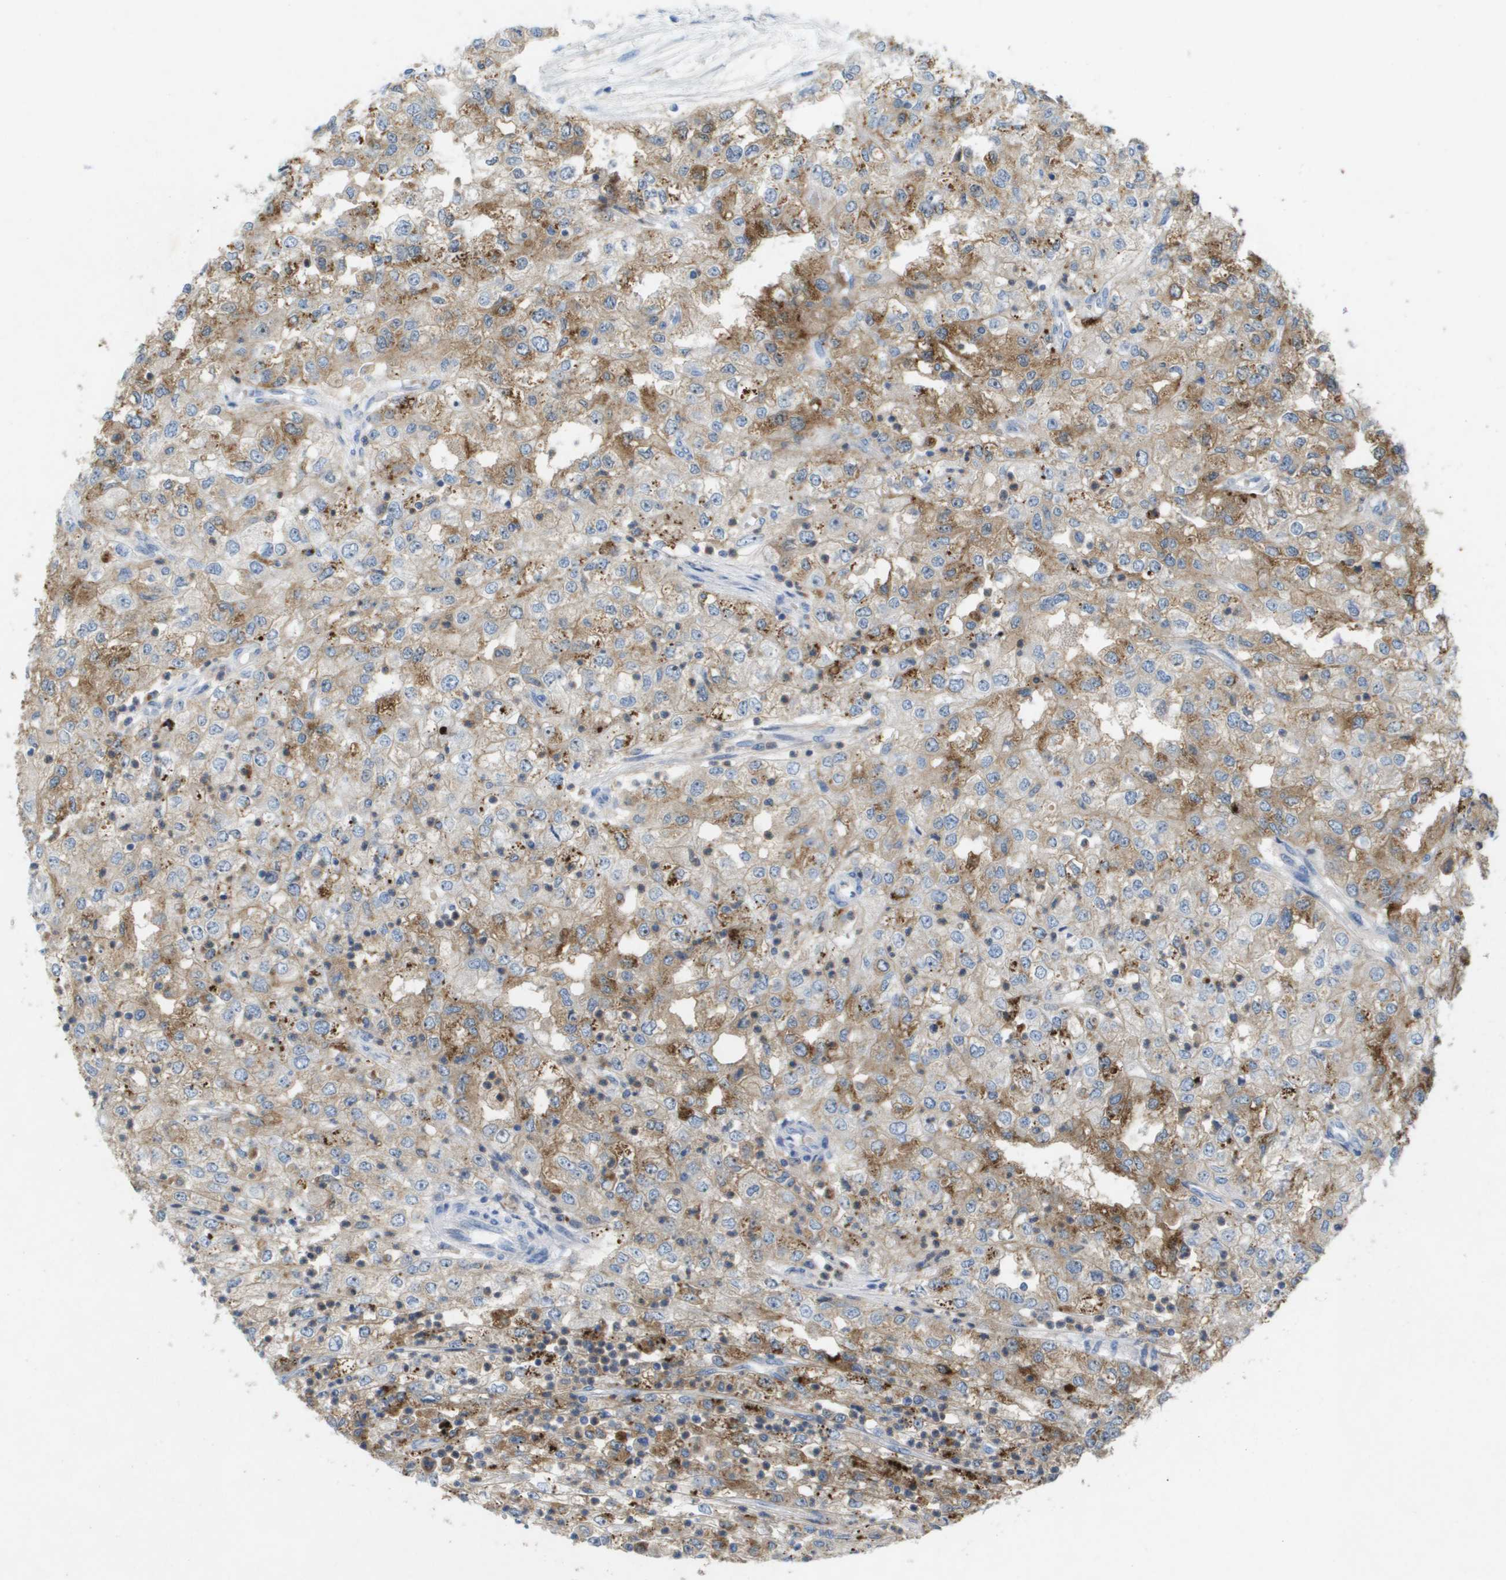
{"staining": {"intensity": "moderate", "quantity": "25%-75%", "location": "cytoplasmic/membranous"}, "tissue": "renal cancer", "cell_type": "Tumor cells", "image_type": "cancer", "snomed": [{"axis": "morphology", "description": "Adenocarcinoma, NOS"}, {"axis": "topography", "description": "Kidney"}], "caption": "High-magnification brightfield microscopy of adenocarcinoma (renal) stained with DAB (brown) and counterstained with hematoxylin (blue). tumor cells exhibit moderate cytoplasmic/membranous staining is present in about25%-75% of cells.", "gene": "LIPG", "patient": {"sex": "female", "age": 54}}